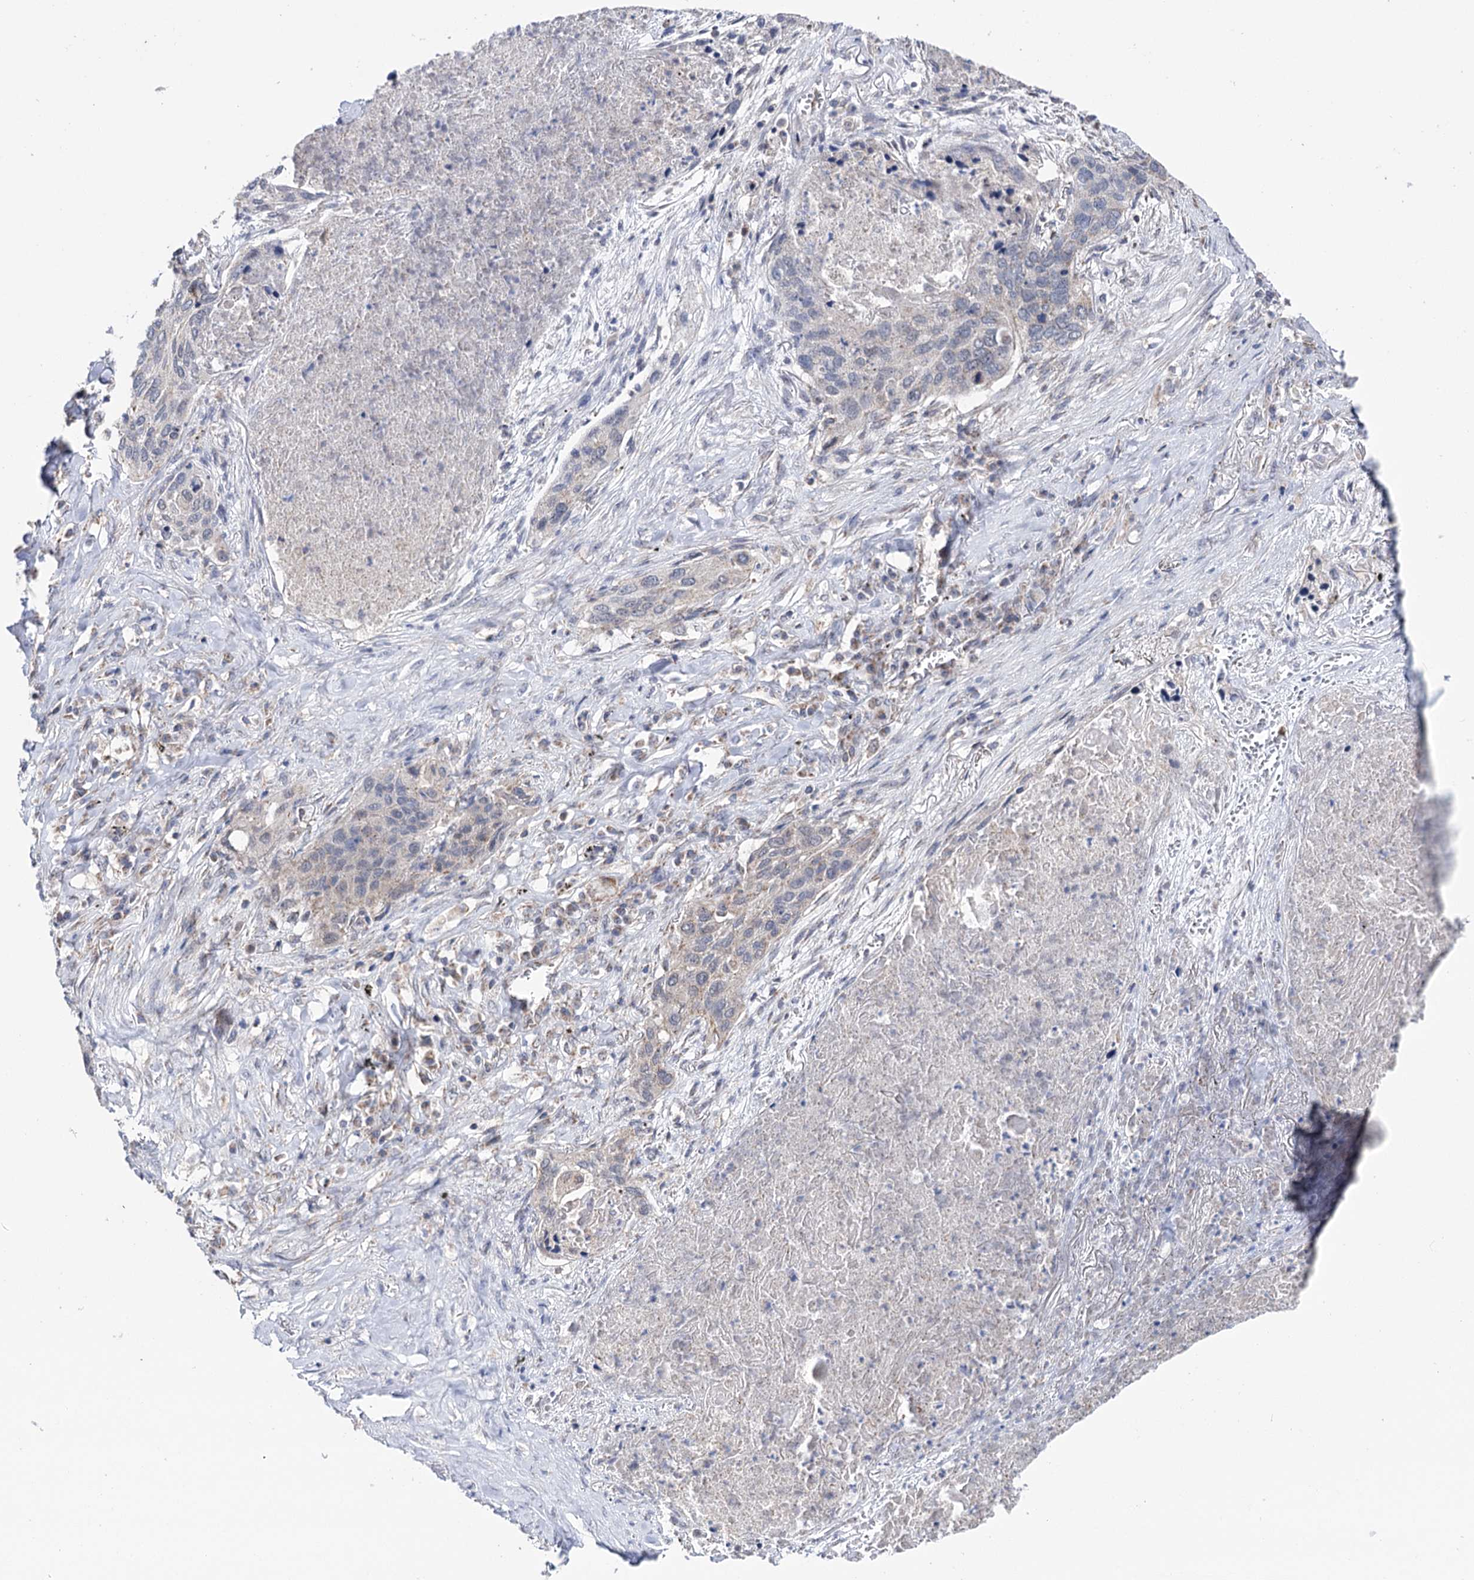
{"staining": {"intensity": "weak", "quantity": "<25%", "location": "cytoplasmic/membranous"}, "tissue": "lung cancer", "cell_type": "Tumor cells", "image_type": "cancer", "snomed": [{"axis": "morphology", "description": "Squamous cell carcinoma, NOS"}, {"axis": "topography", "description": "Lung"}], "caption": "High magnification brightfield microscopy of squamous cell carcinoma (lung) stained with DAB (3,3'-diaminobenzidine) (brown) and counterstained with hematoxylin (blue): tumor cells show no significant expression.", "gene": "SUCLA2", "patient": {"sex": "female", "age": 63}}